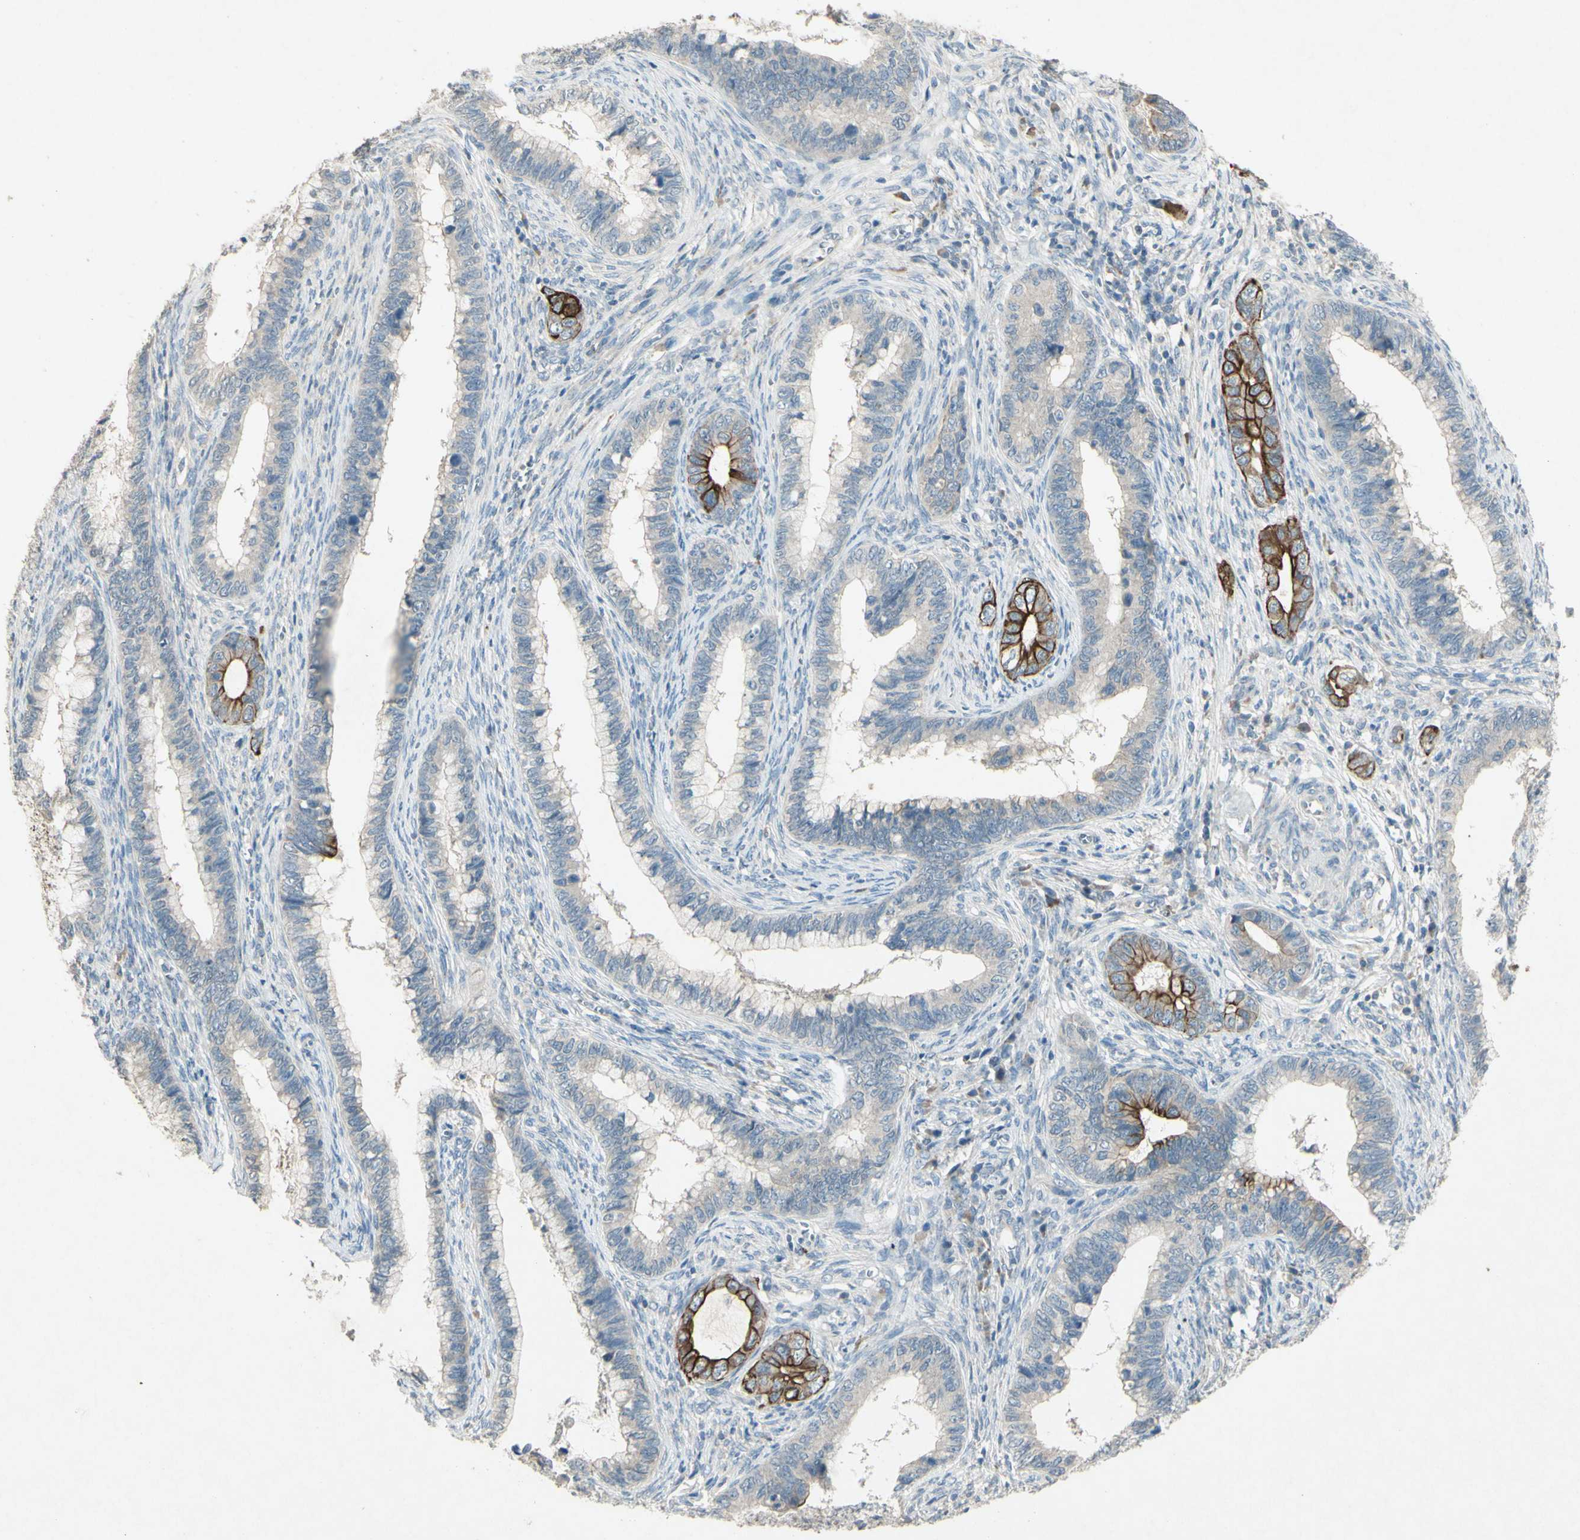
{"staining": {"intensity": "strong", "quantity": "<25%", "location": "cytoplasmic/membranous"}, "tissue": "cervical cancer", "cell_type": "Tumor cells", "image_type": "cancer", "snomed": [{"axis": "morphology", "description": "Adenocarcinoma, NOS"}, {"axis": "topography", "description": "Cervix"}], "caption": "Cervical cancer (adenocarcinoma) was stained to show a protein in brown. There is medium levels of strong cytoplasmic/membranous staining in about <25% of tumor cells.", "gene": "TIMM21", "patient": {"sex": "female", "age": 44}}